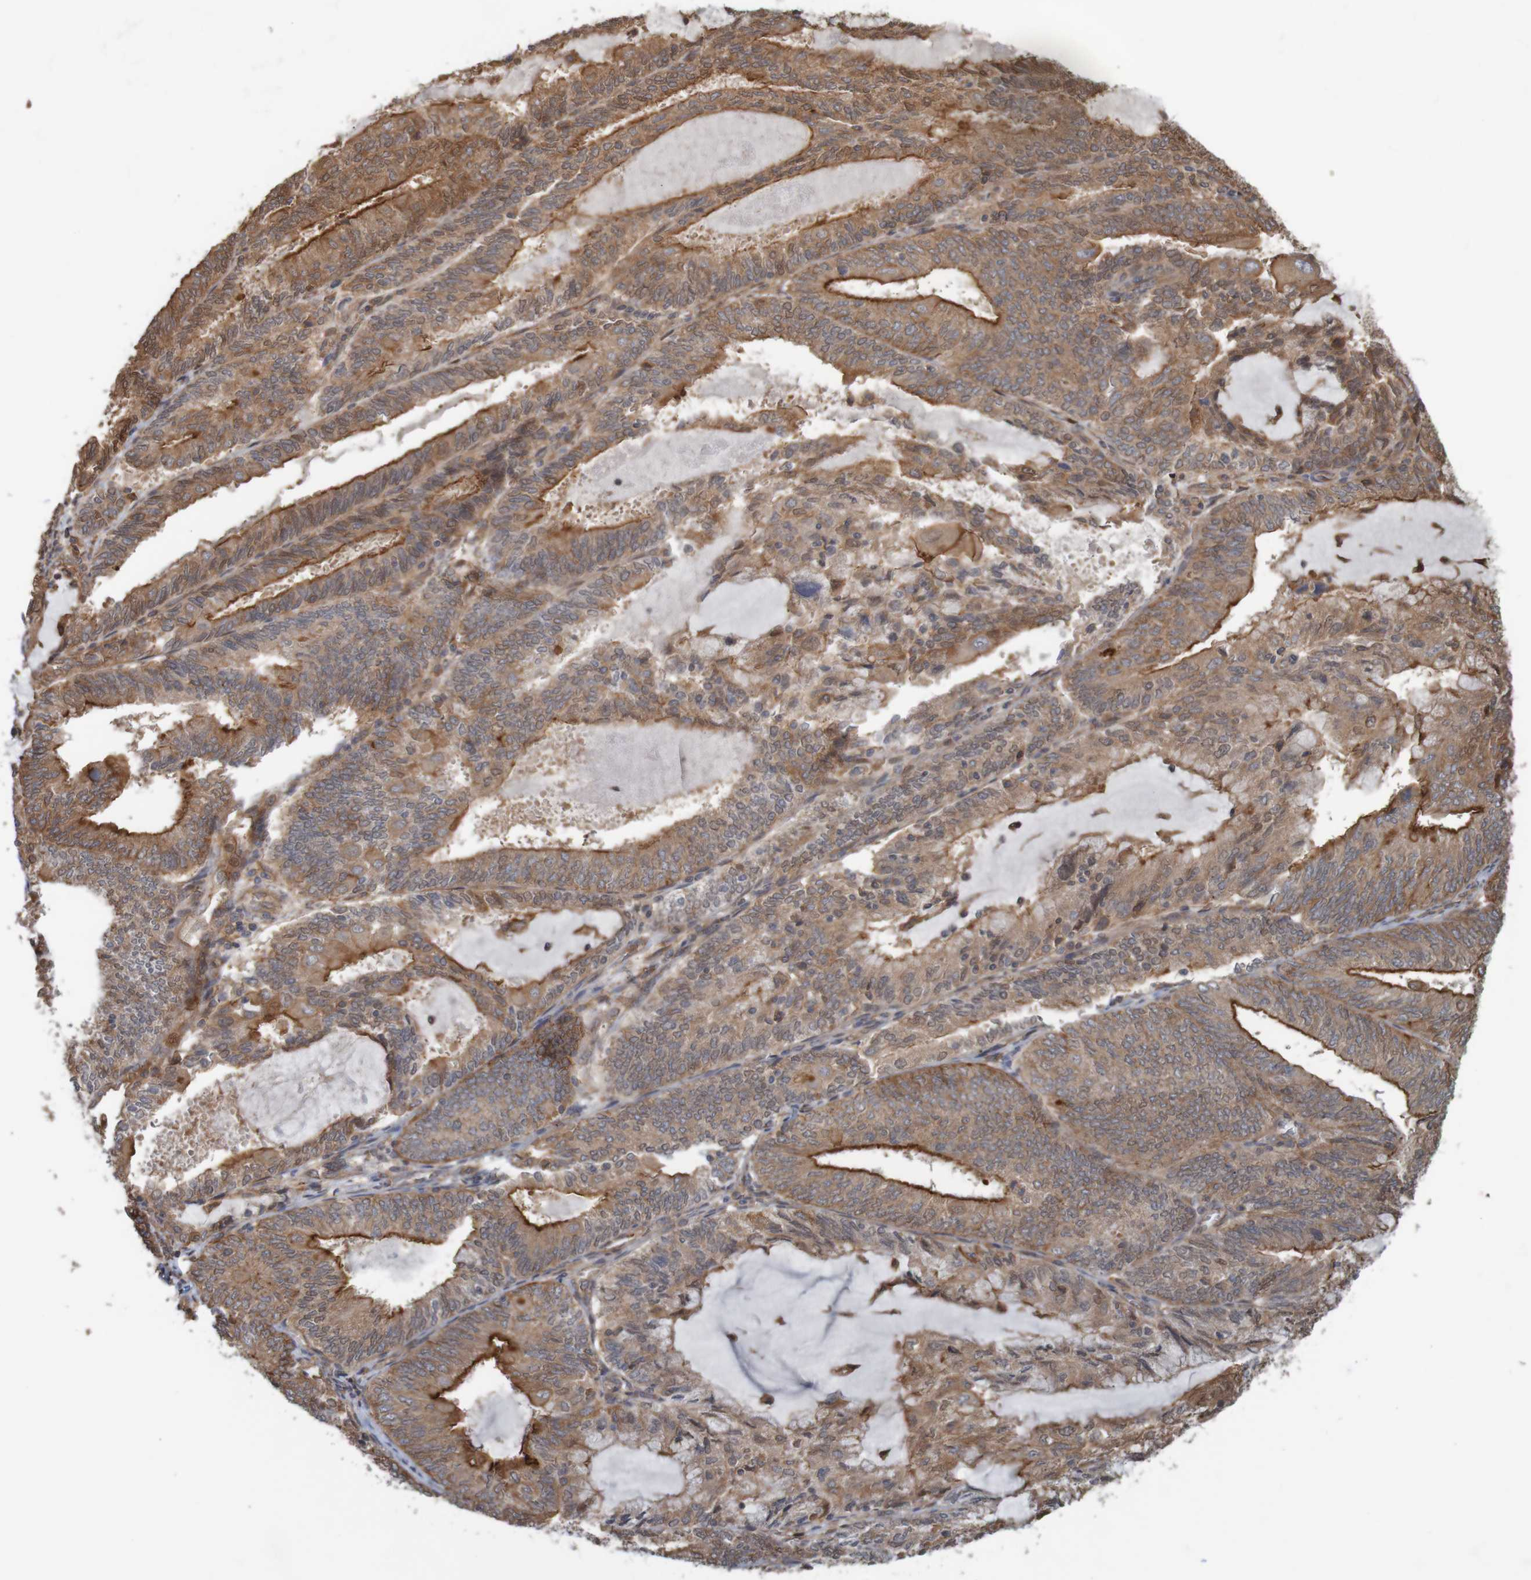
{"staining": {"intensity": "moderate", "quantity": ">75%", "location": "cytoplasmic/membranous"}, "tissue": "endometrial cancer", "cell_type": "Tumor cells", "image_type": "cancer", "snomed": [{"axis": "morphology", "description": "Adenocarcinoma, NOS"}, {"axis": "topography", "description": "Endometrium"}], "caption": "This image reveals IHC staining of endometrial cancer (adenocarcinoma), with medium moderate cytoplasmic/membranous staining in approximately >75% of tumor cells.", "gene": "ARHGEF11", "patient": {"sex": "female", "age": 81}}